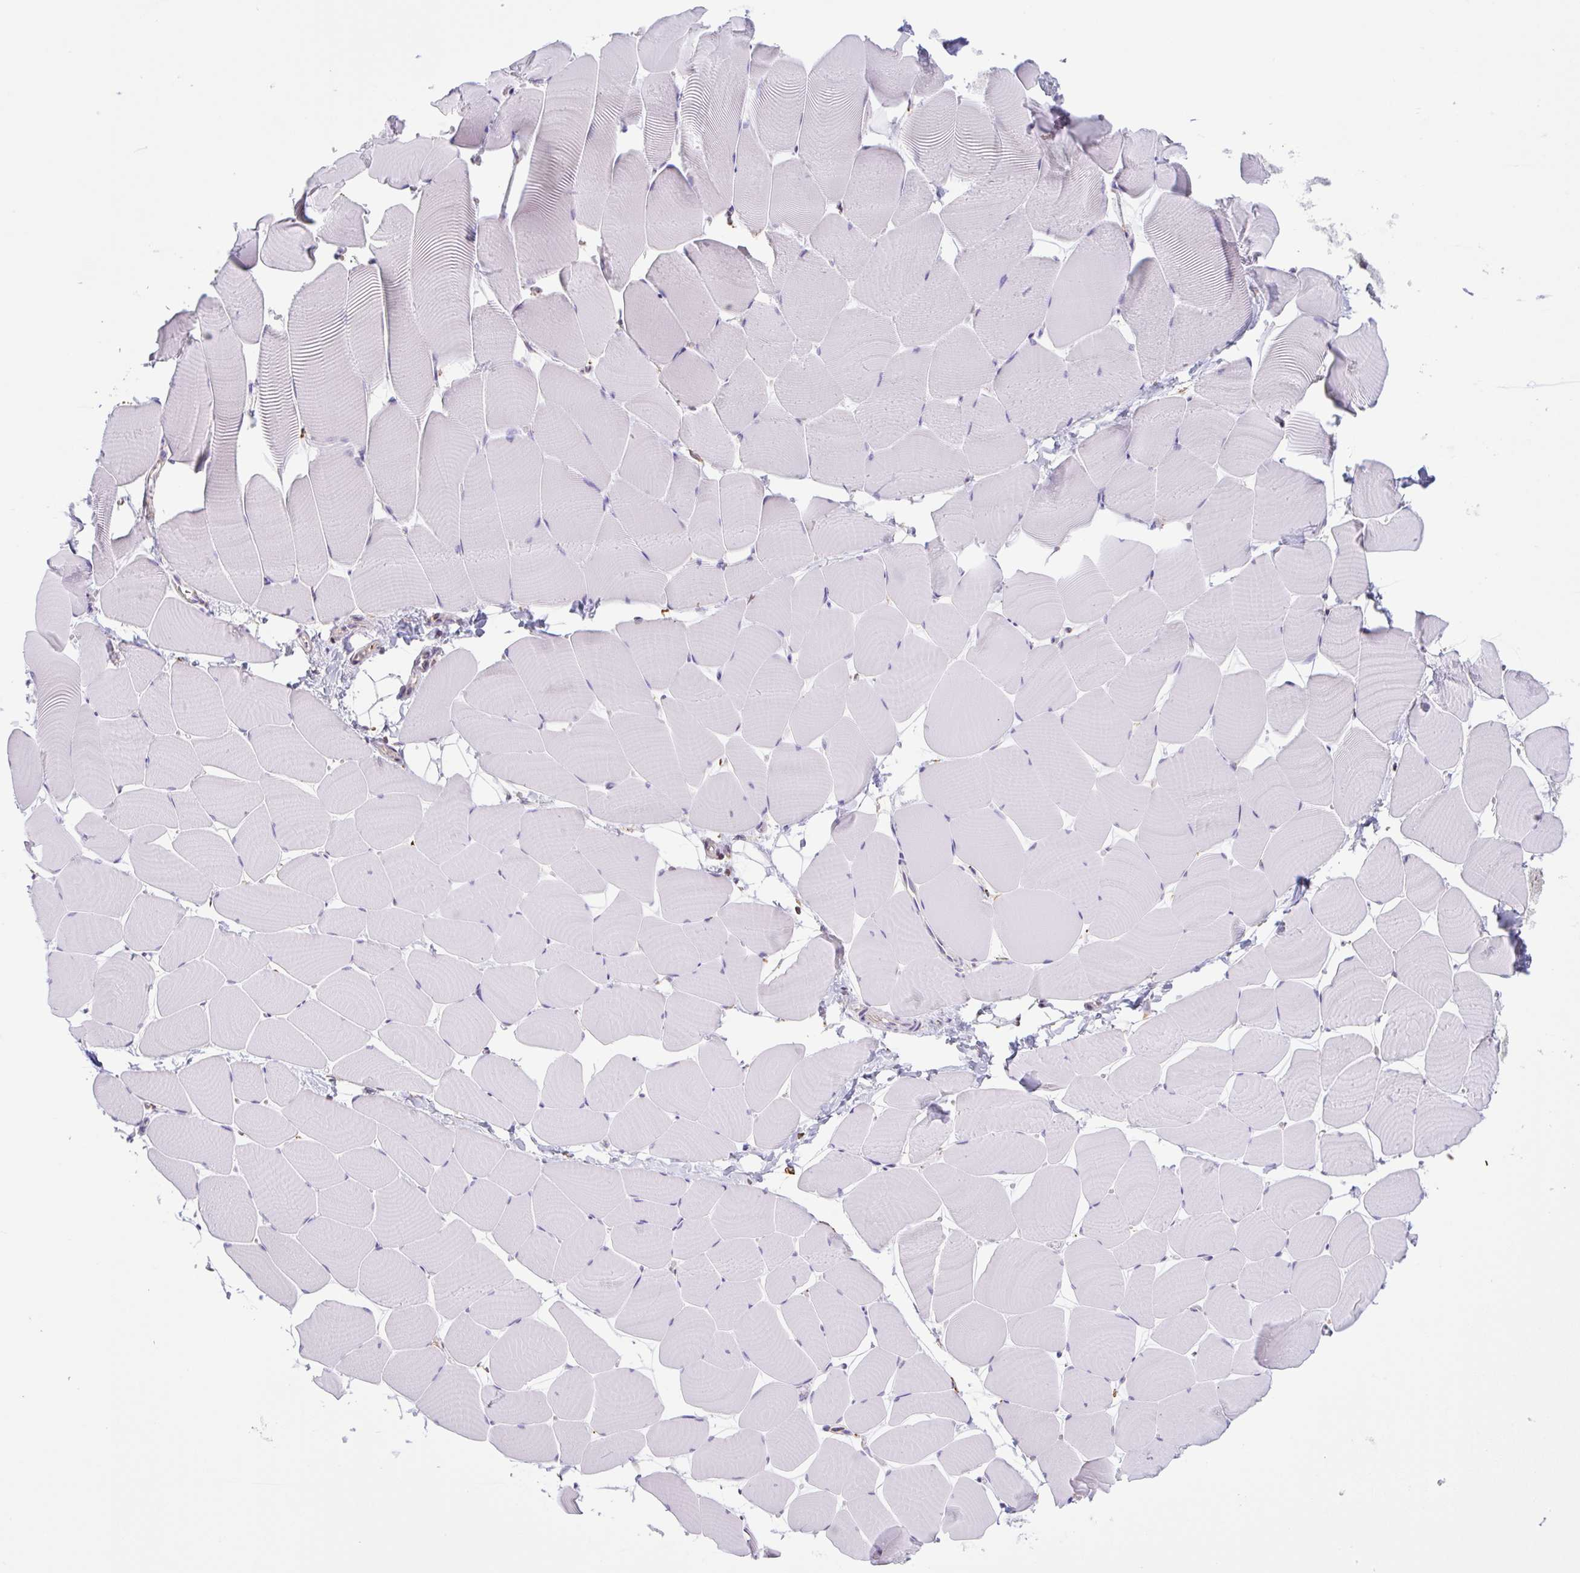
{"staining": {"intensity": "negative", "quantity": "none", "location": "none"}, "tissue": "skeletal muscle", "cell_type": "Myocytes", "image_type": "normal", "snomed": [{"axis": "morphology", "description": "Normal tissue, NOS"}, {"axis": "topography", "description": "Skeletal muscle"}], "caption": "Normal skeletal muscle was stained to show a protein in brown. There is no significant positivity in myocytes.", "gene": "DOK4", "patient": {"sex": "male", "age": 25}}